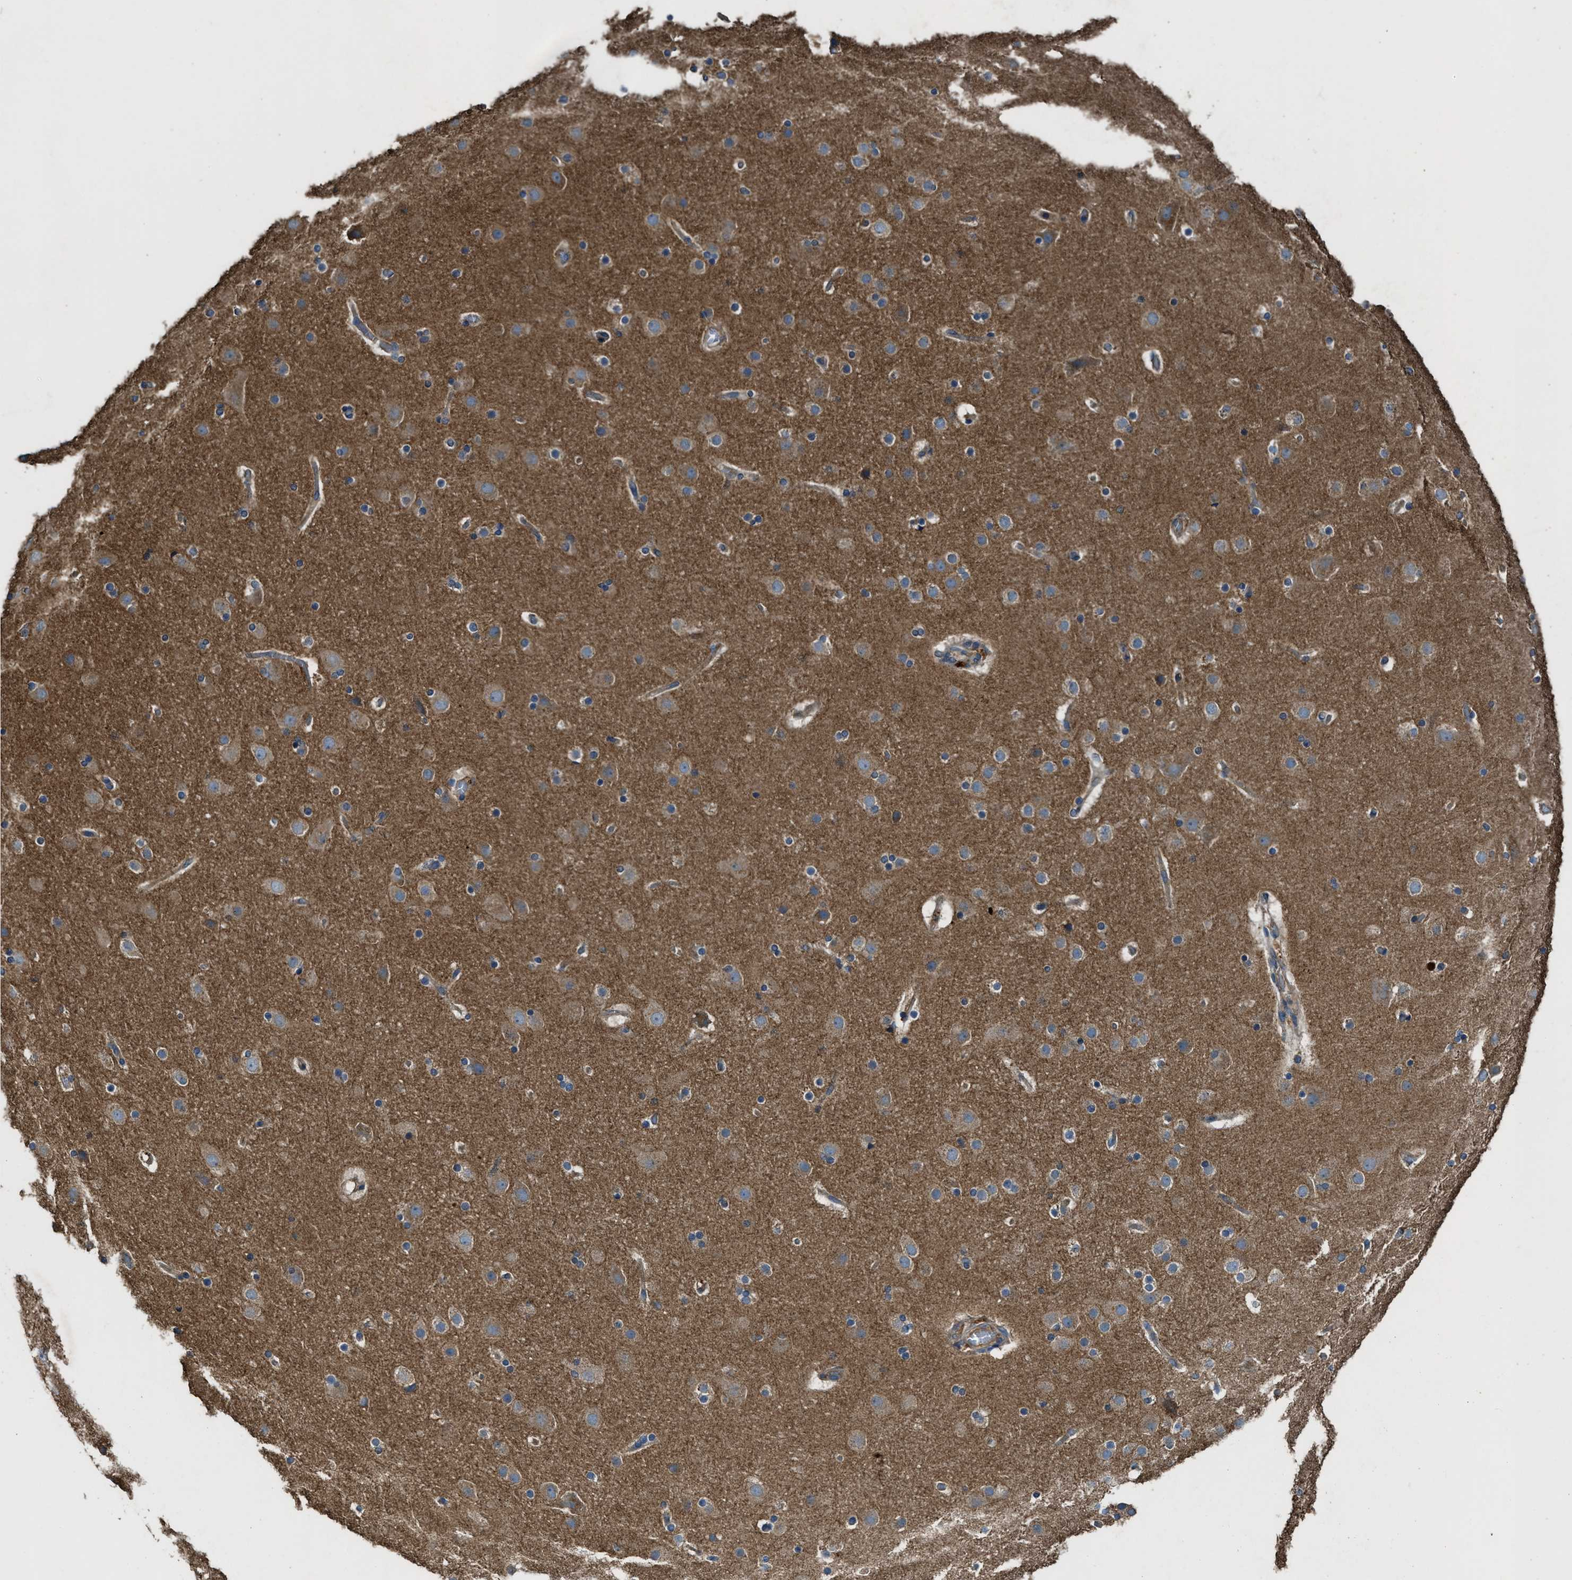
{"staining": {"intensity": "moderate", "quantity": ">75%", "location": "cytoplasmic/membranous"}, "tissue": "cerebral cortex", "cell_type": "Endothelial cells", "image_type": "normal", "snomed": [{"axis": "morphology", "description": "Normal tissue, NOS"}, {"axis": "topography", "description": "Cerebral cortex"}], "caption": "Immunohistochemistry (IHC) histopathology image of unremarkable human cerebral cortex stained for a protein (brown), which reveals medium levels of moderate cytoplasmic/membranous positivity in approximately >75% of endothelial cells.", "gene": "MAP3K8", "patient": {"sex": "male", "age": 57}}